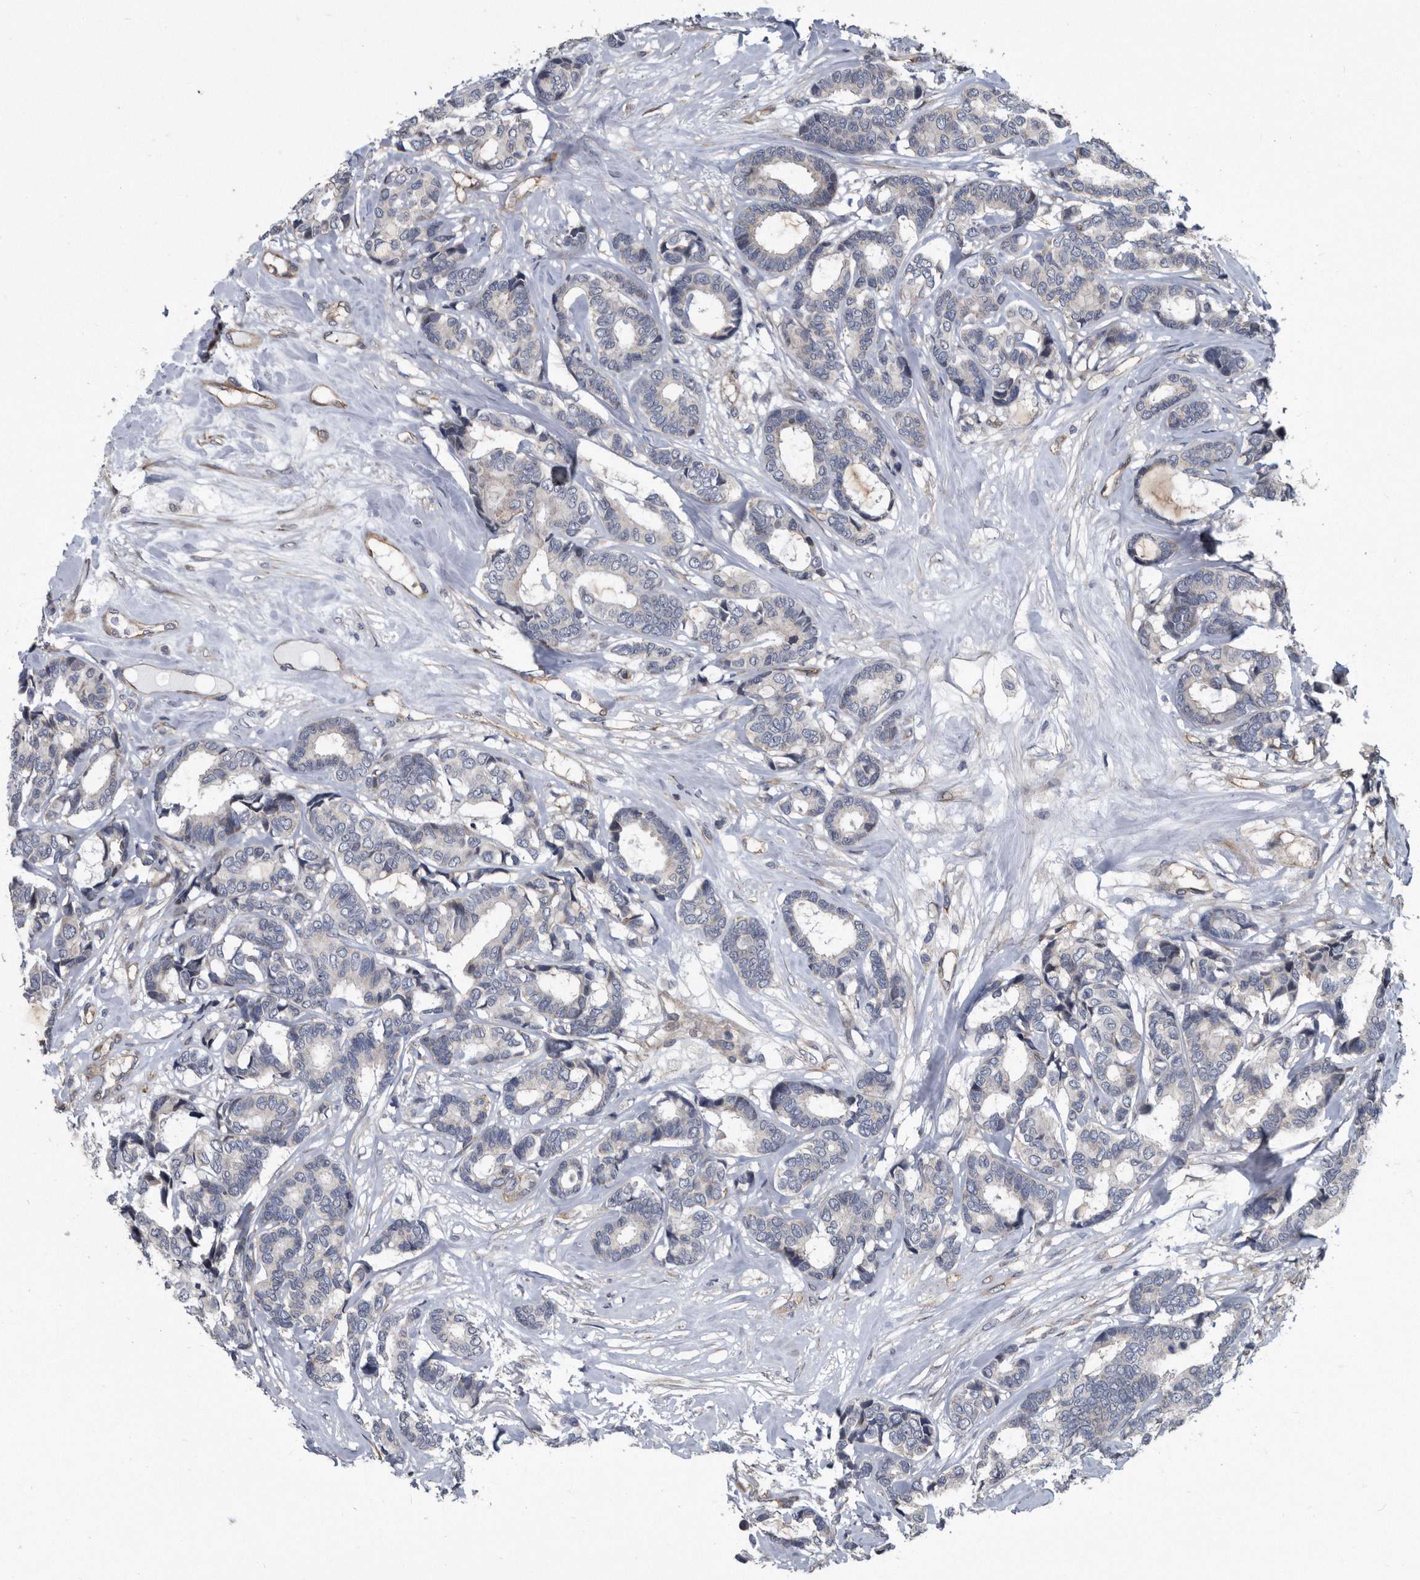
{"staining": {"intensity": "negative", "quantity": "none", "location": "none"}, "tissue": "breast cancer", "cell_type": "Tumor cells", "image_type": "cancer", "snomed": [{"axis": "morphology", "description": "Duct carcinoma"}, {"axis": "topography", "description": "Breast"}], "caption": "This is a image of IHC staining of breast cancer (invasive ductal carcinoma), which shows no expression in tumor cells.", "gene": "ARMCX1", "patient": {"sex": "female", "age": 87}}